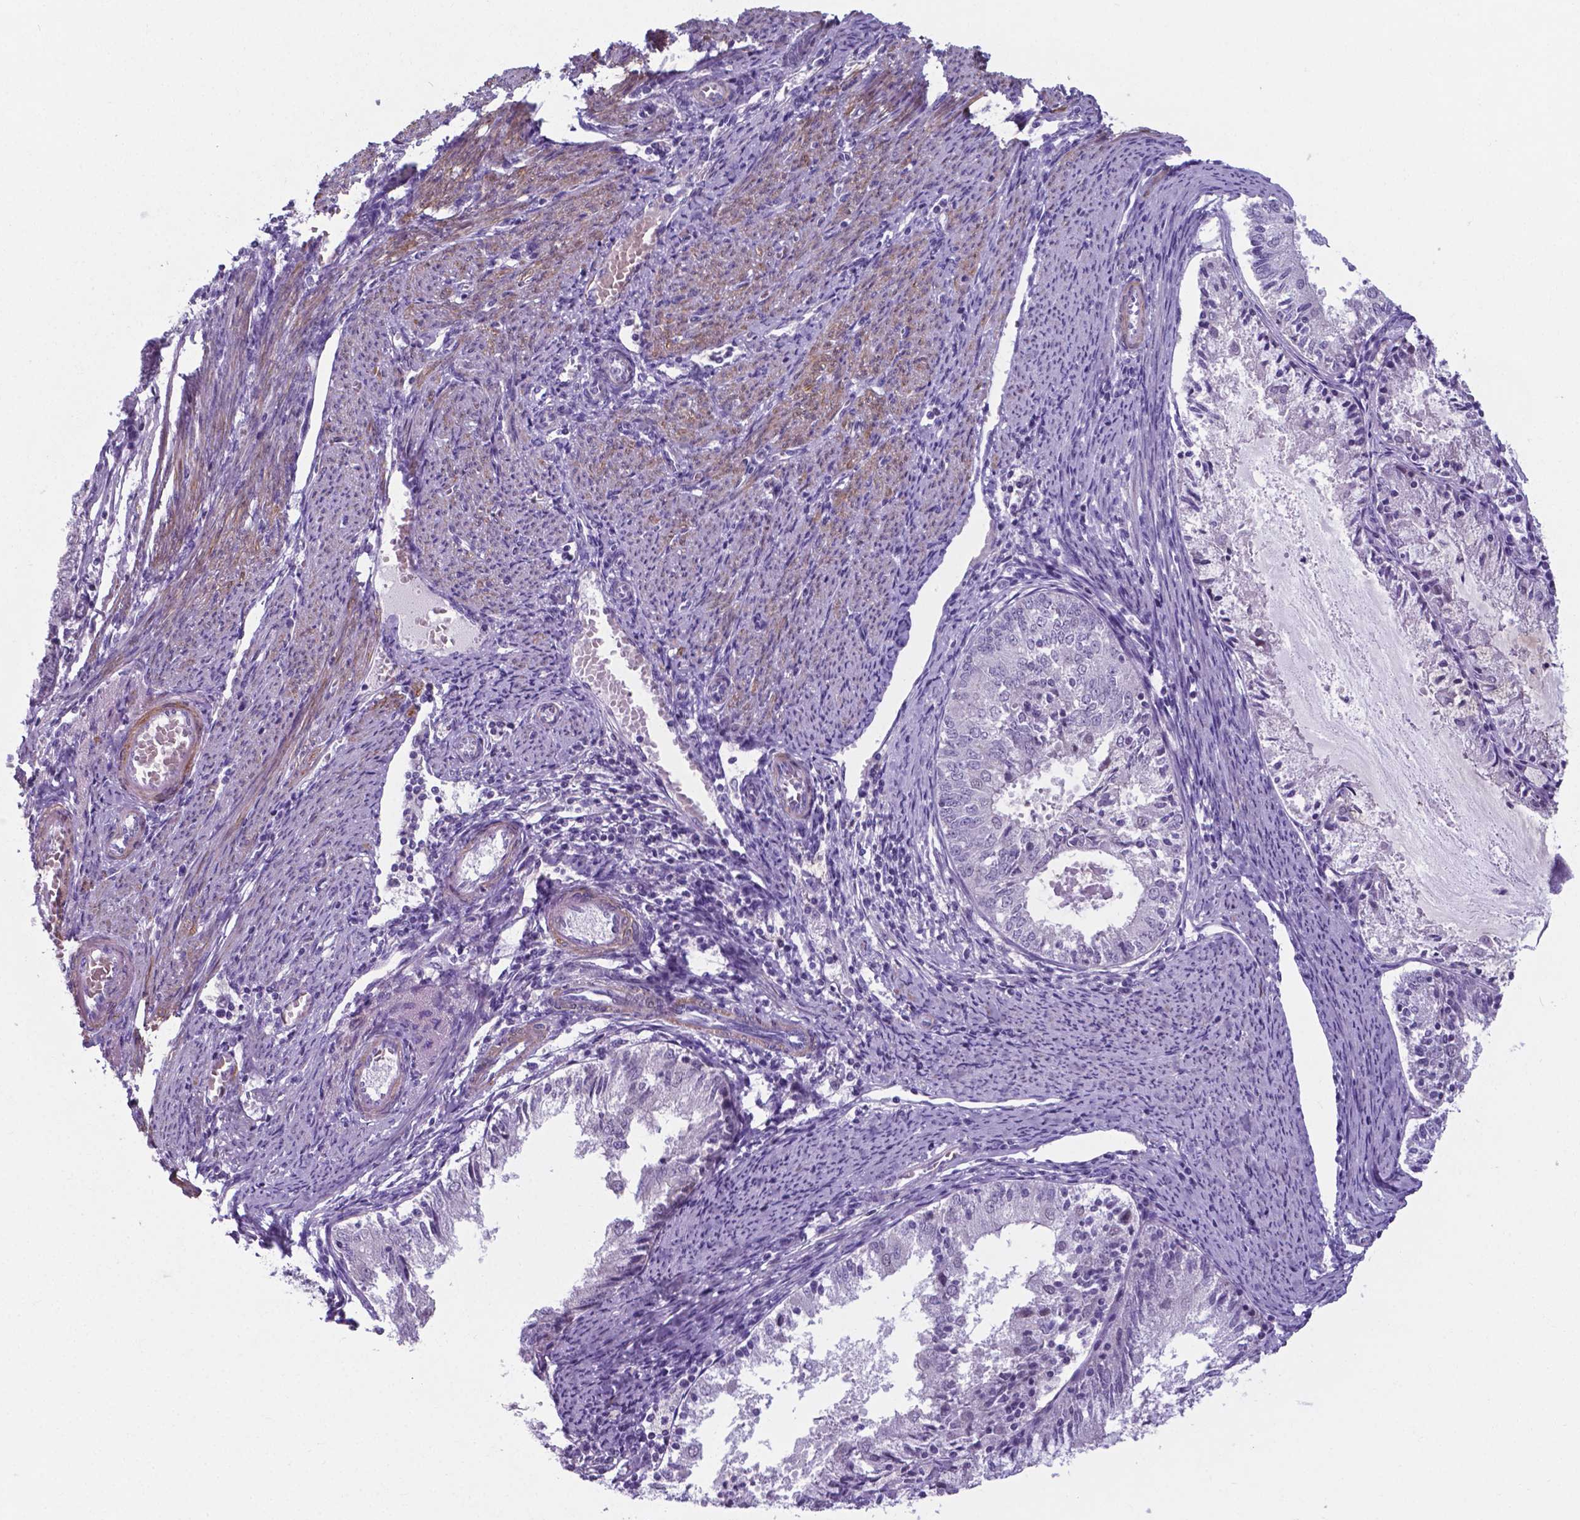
{"staining": {"intensity": "negative", "quantity": "none", "location": "none"}, "tissue": "endometrial cancer", "cell_type": "Tumor cells", "image_type": "cancer", "snomed": [{"axis": "morphology", "description": "Adenocarcinoma, NOS"}, {"axis": "topography", "description": "Endometrium"}], "caption": "Immunohistochemical staining of human adenocarcinoma (endometrial) displays no significant expression in tumor cells. (Brightfield microscopy of DAB (3,3'-diaminobenzidine) immunohistochemistry at high magnification).", "gene": "AP5B1", "patient": {"sex": "female", "age": 57}}